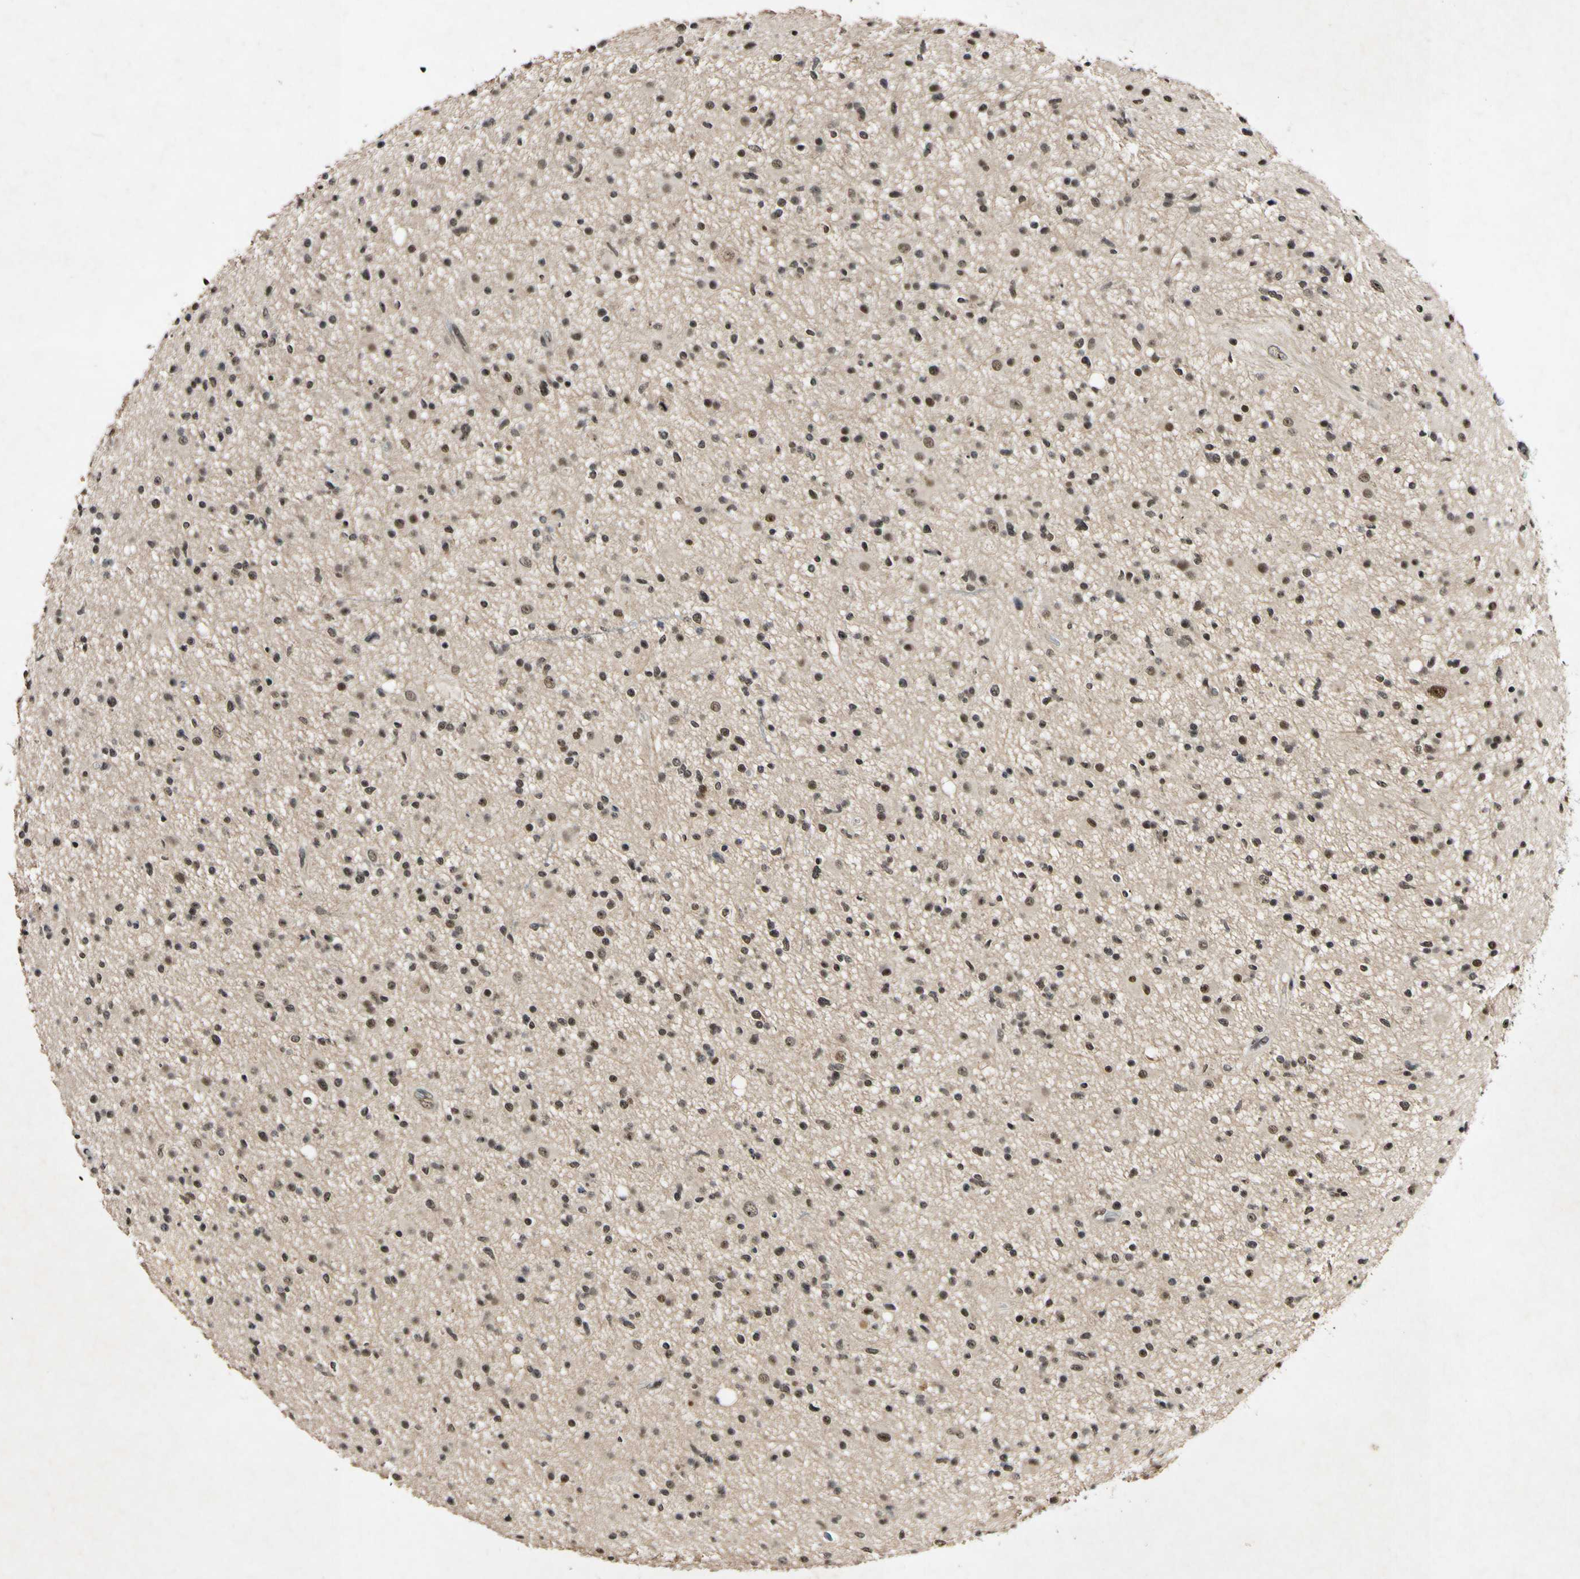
{"staining": {"intensity": "moderate", "quantity": ">75%", "location": "nuclear"}, "tissue": "glioma", "cell_type": "Tumor cells", "image_type": "cancer", "snomed": [{"axis": "morphology", "description": "Glioma, malignant, High grade"}, {"axis": "topography", "description": "Brain"}], "caption": "Glioma was stained to show a protein in brown. There is medium levels of moderate nuclear positivity in approximately >75% of tumor cells.", "gene": "POLR2F", "patient": {"sex": "male", "age": 33}}